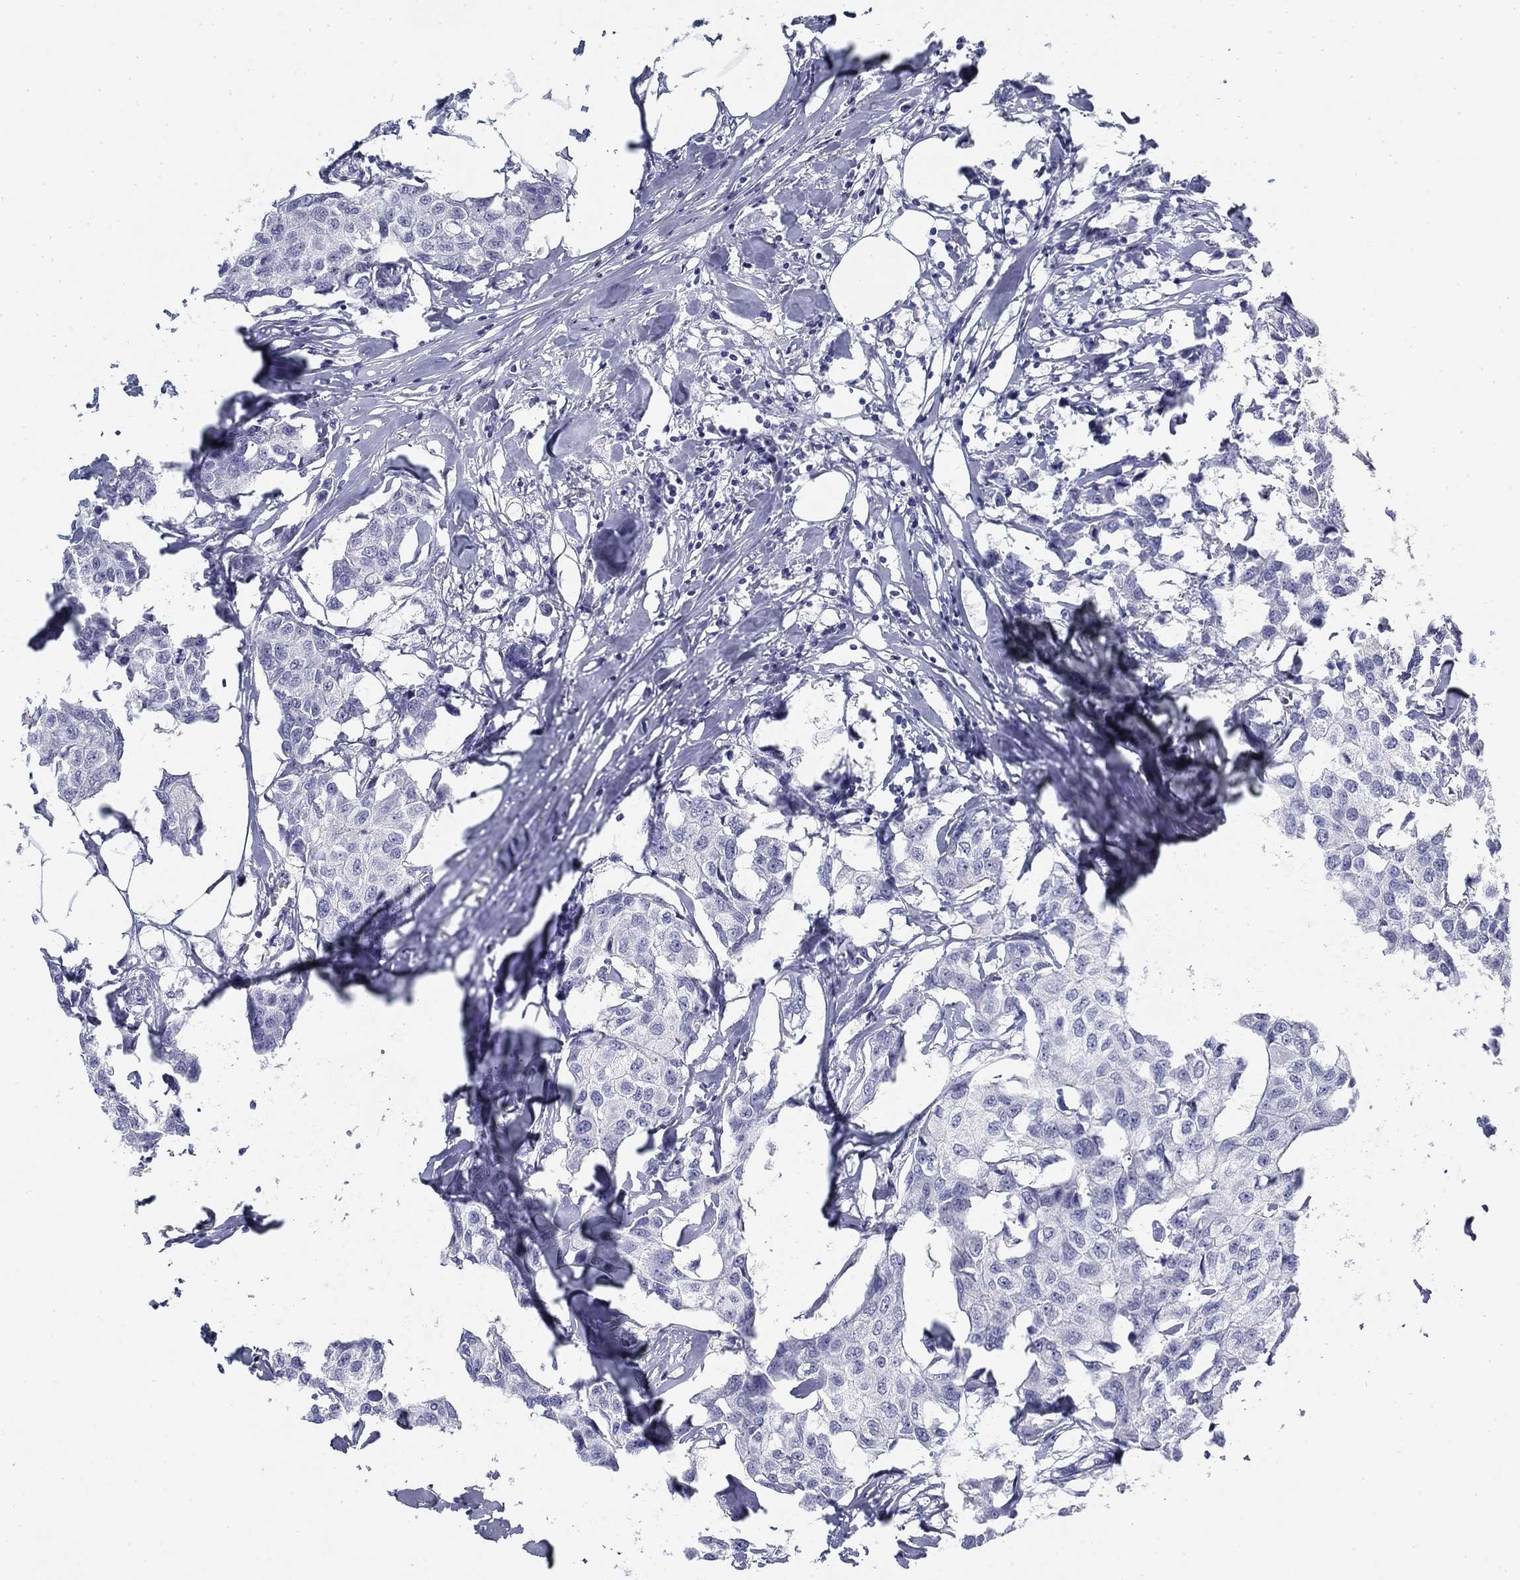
{"staining": {"intensity": "negative", "quantity": "none", "location": "none"}, "tissue": "breast cancer", "cell_type": "Tumor cells", "image_type": "cancer", "snomed": [{"axis": "morphology", "description": "Duct carcinoma"}, {"axis": "topography", "description": "Breast"}], "caption": "DAB immunohistochemical staining of breast cancer (invasive ductal carcinoma) demonstrates no significant expression in tumor cells.", "gene": "CD79B", "patient": {"sex": "female", "age": 80}}